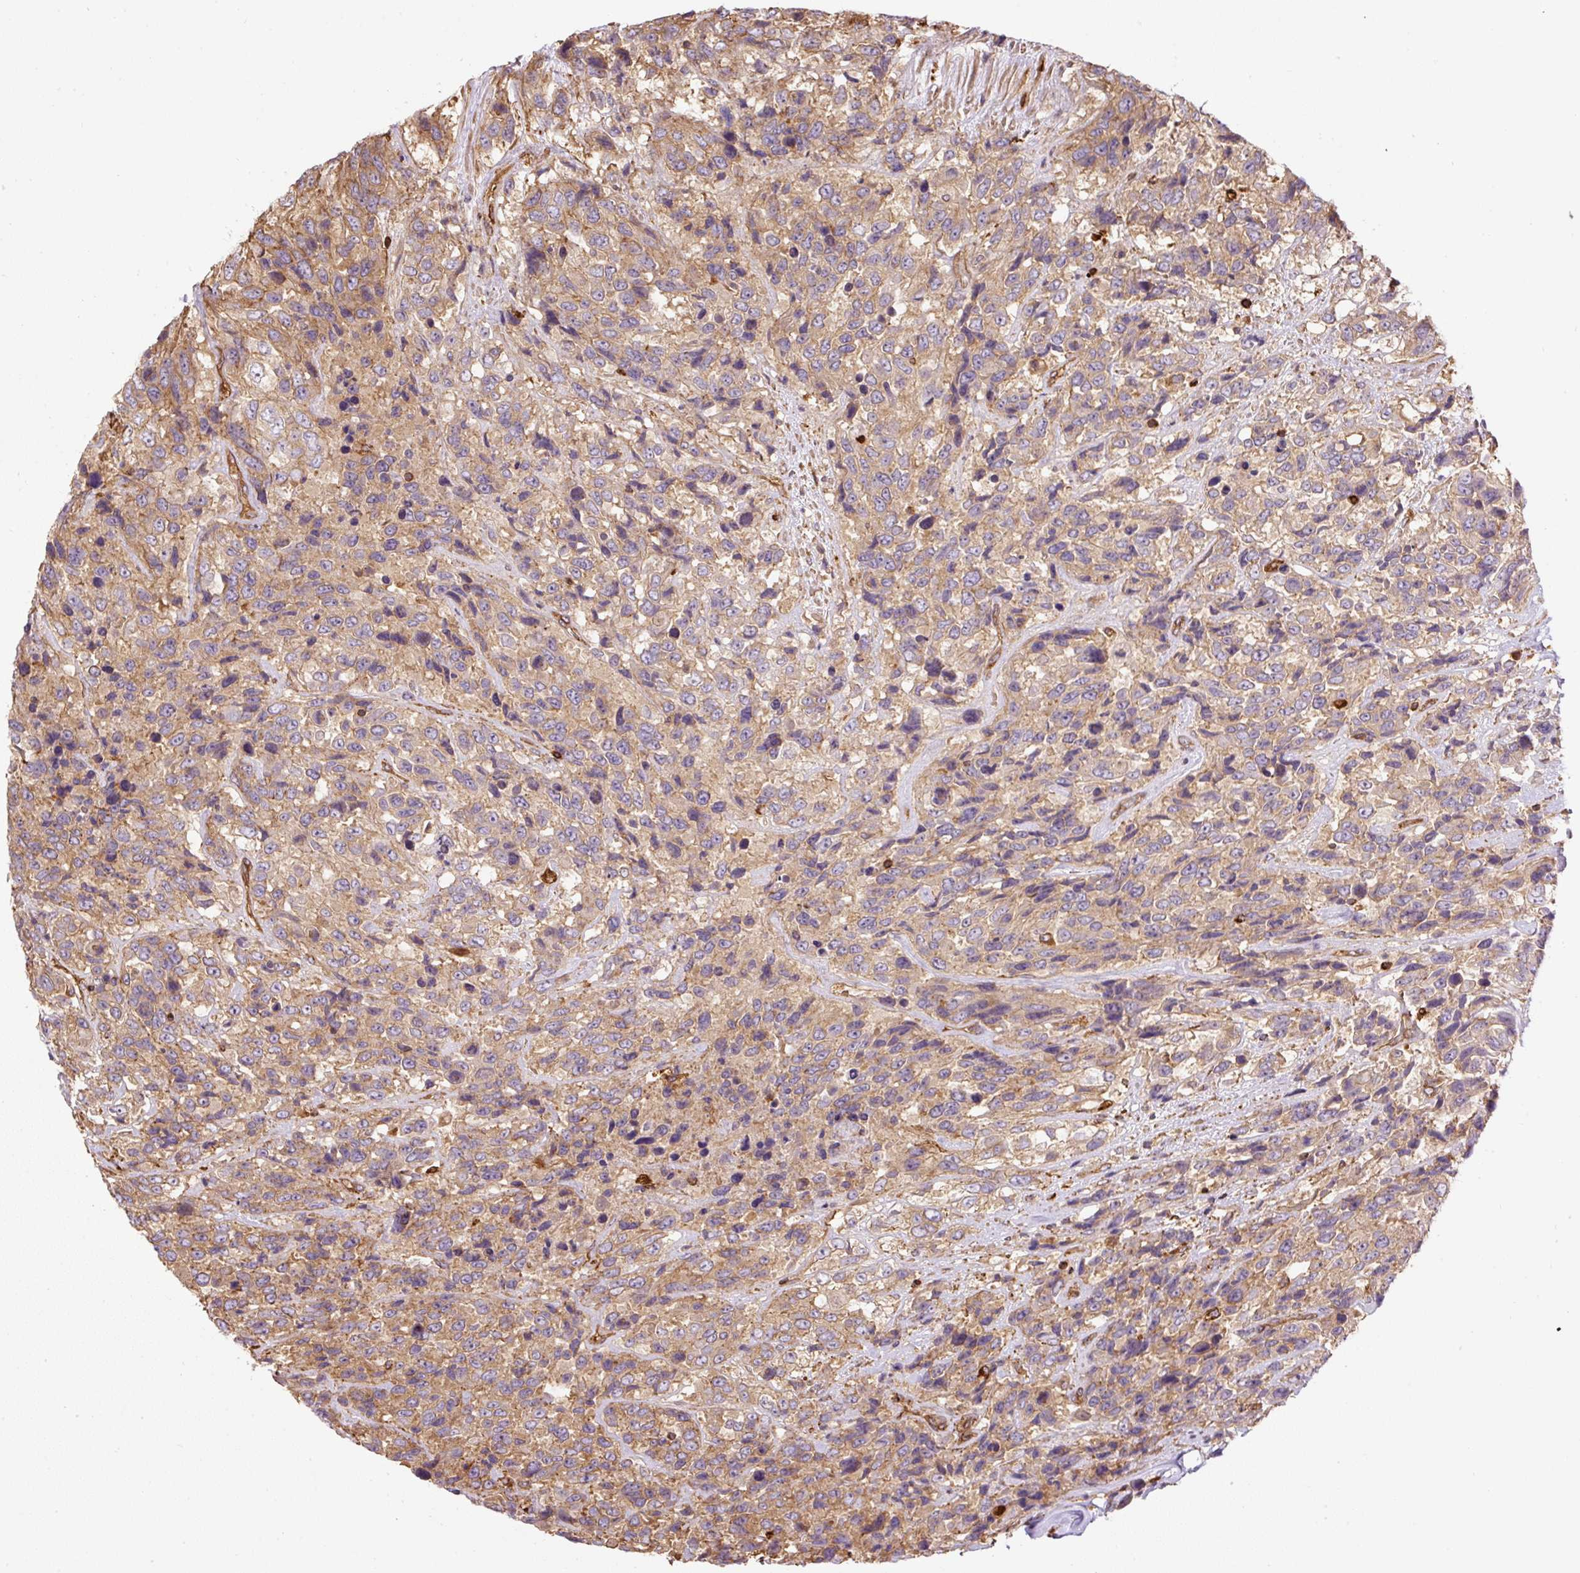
{"staining": {"intensity": "moderate", "quantity": ">75%", "location": "cytoplasmic/membranous"}, "tissue": "urothelial cancer", "cell_type": "Tumor cells", "image_type": "cancer", "snomed": [{"axis": "morphology", "description": "Urothelial carcinoma, High grade"}, {"axis": "topography", "description": "Urinary bladder"}], "caption": "Protein expression analysis of human urothelial carcinoma (high-grade) reveals moderate cytoplasmic/membranous positivity in about >75% of tumor cells.", "gene": "B3GALT5", "patient": {"sex": "female", "age": 70}}